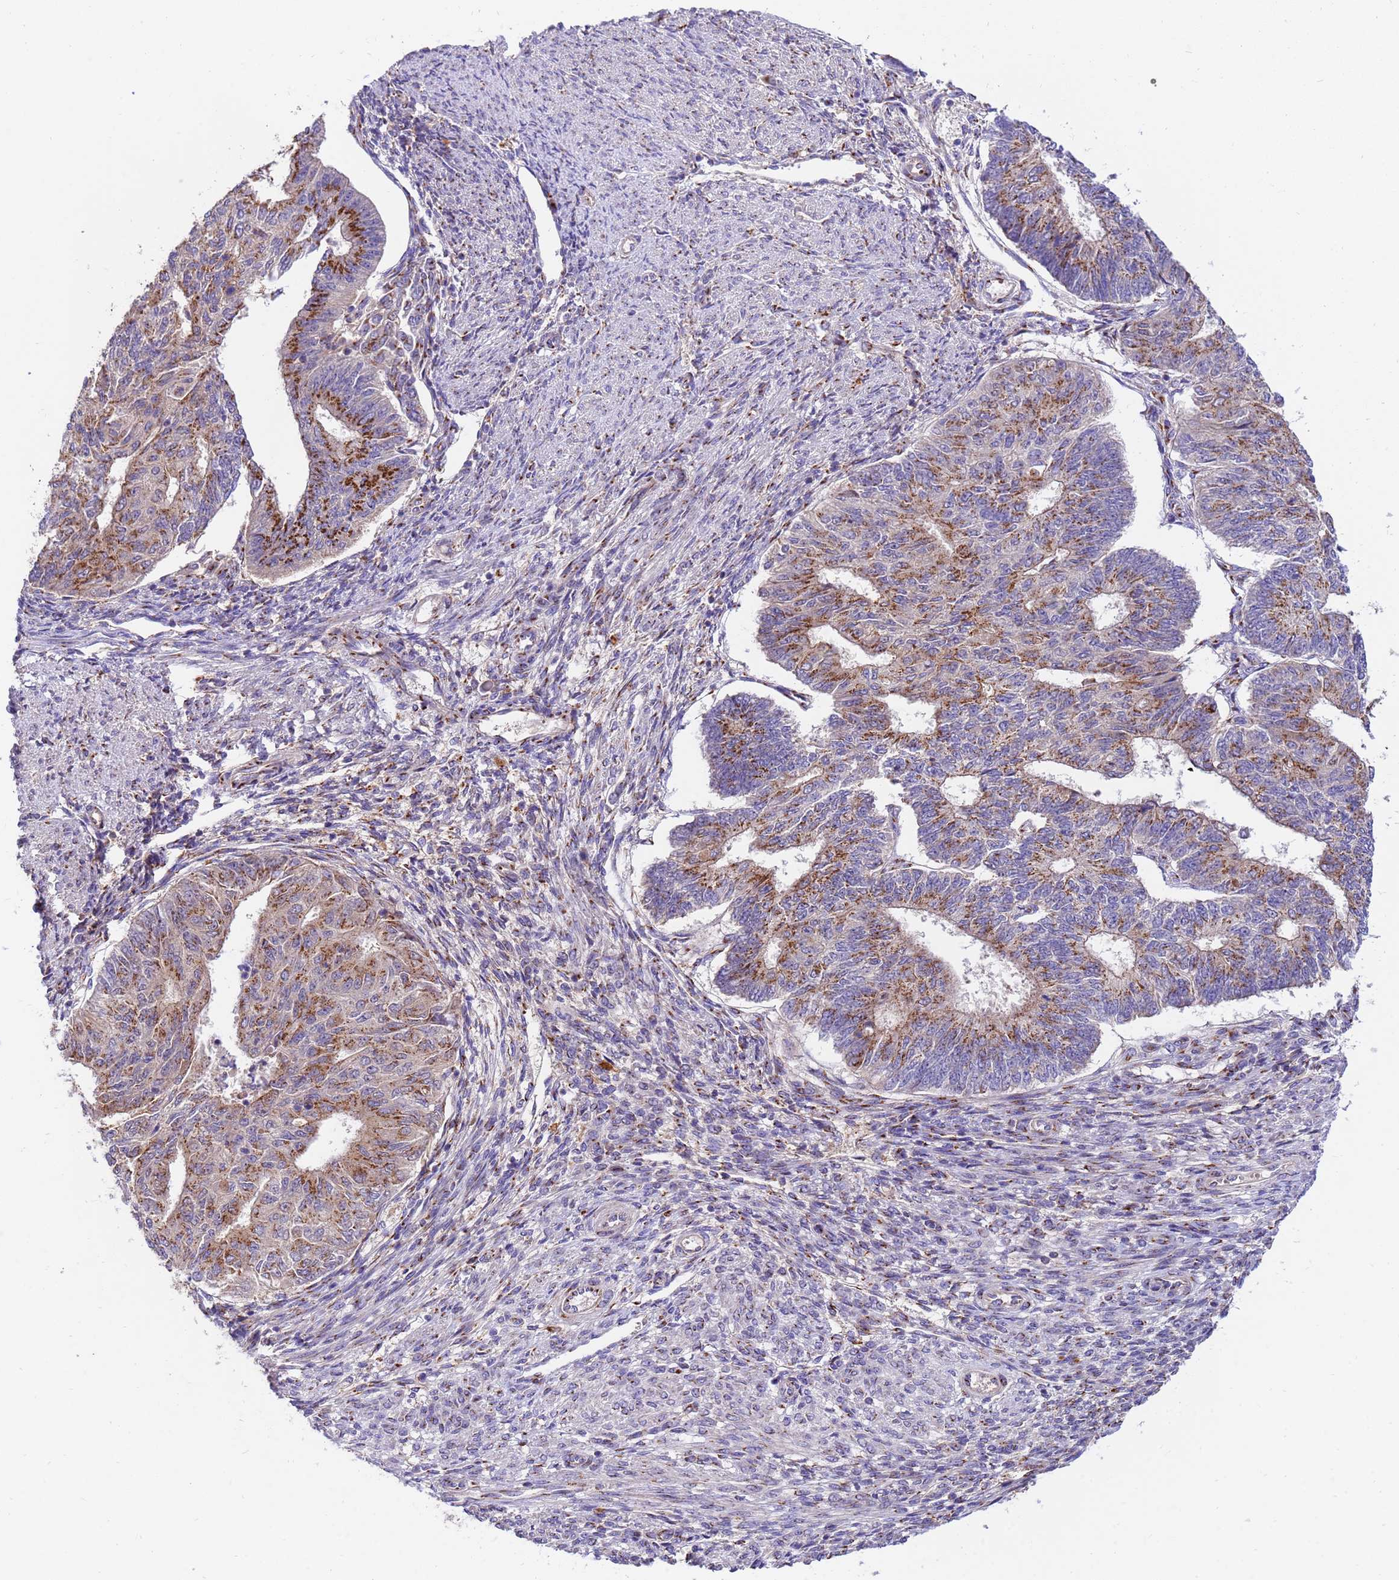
{"staining": {"intensity": "moderate", "quantity": ">75%", "location": "cytoplasmic/membranous"}, "tissue": "endometrial cancer", "cell_type": "Tumor cells", "image_type": "cancer", "snomed": [{"axis": "morphology", "description": "Adenocarcinoma, NOS"}, {"axis": "topography", "description": "Endometrium"}], "caption": "Human endometrial cancer (adenocarcinoma) stained with a protein marker exhibits moderate staining in tumor cells.", "gene": "HPS3", "patient": {"sex": "female", "age": 32}}